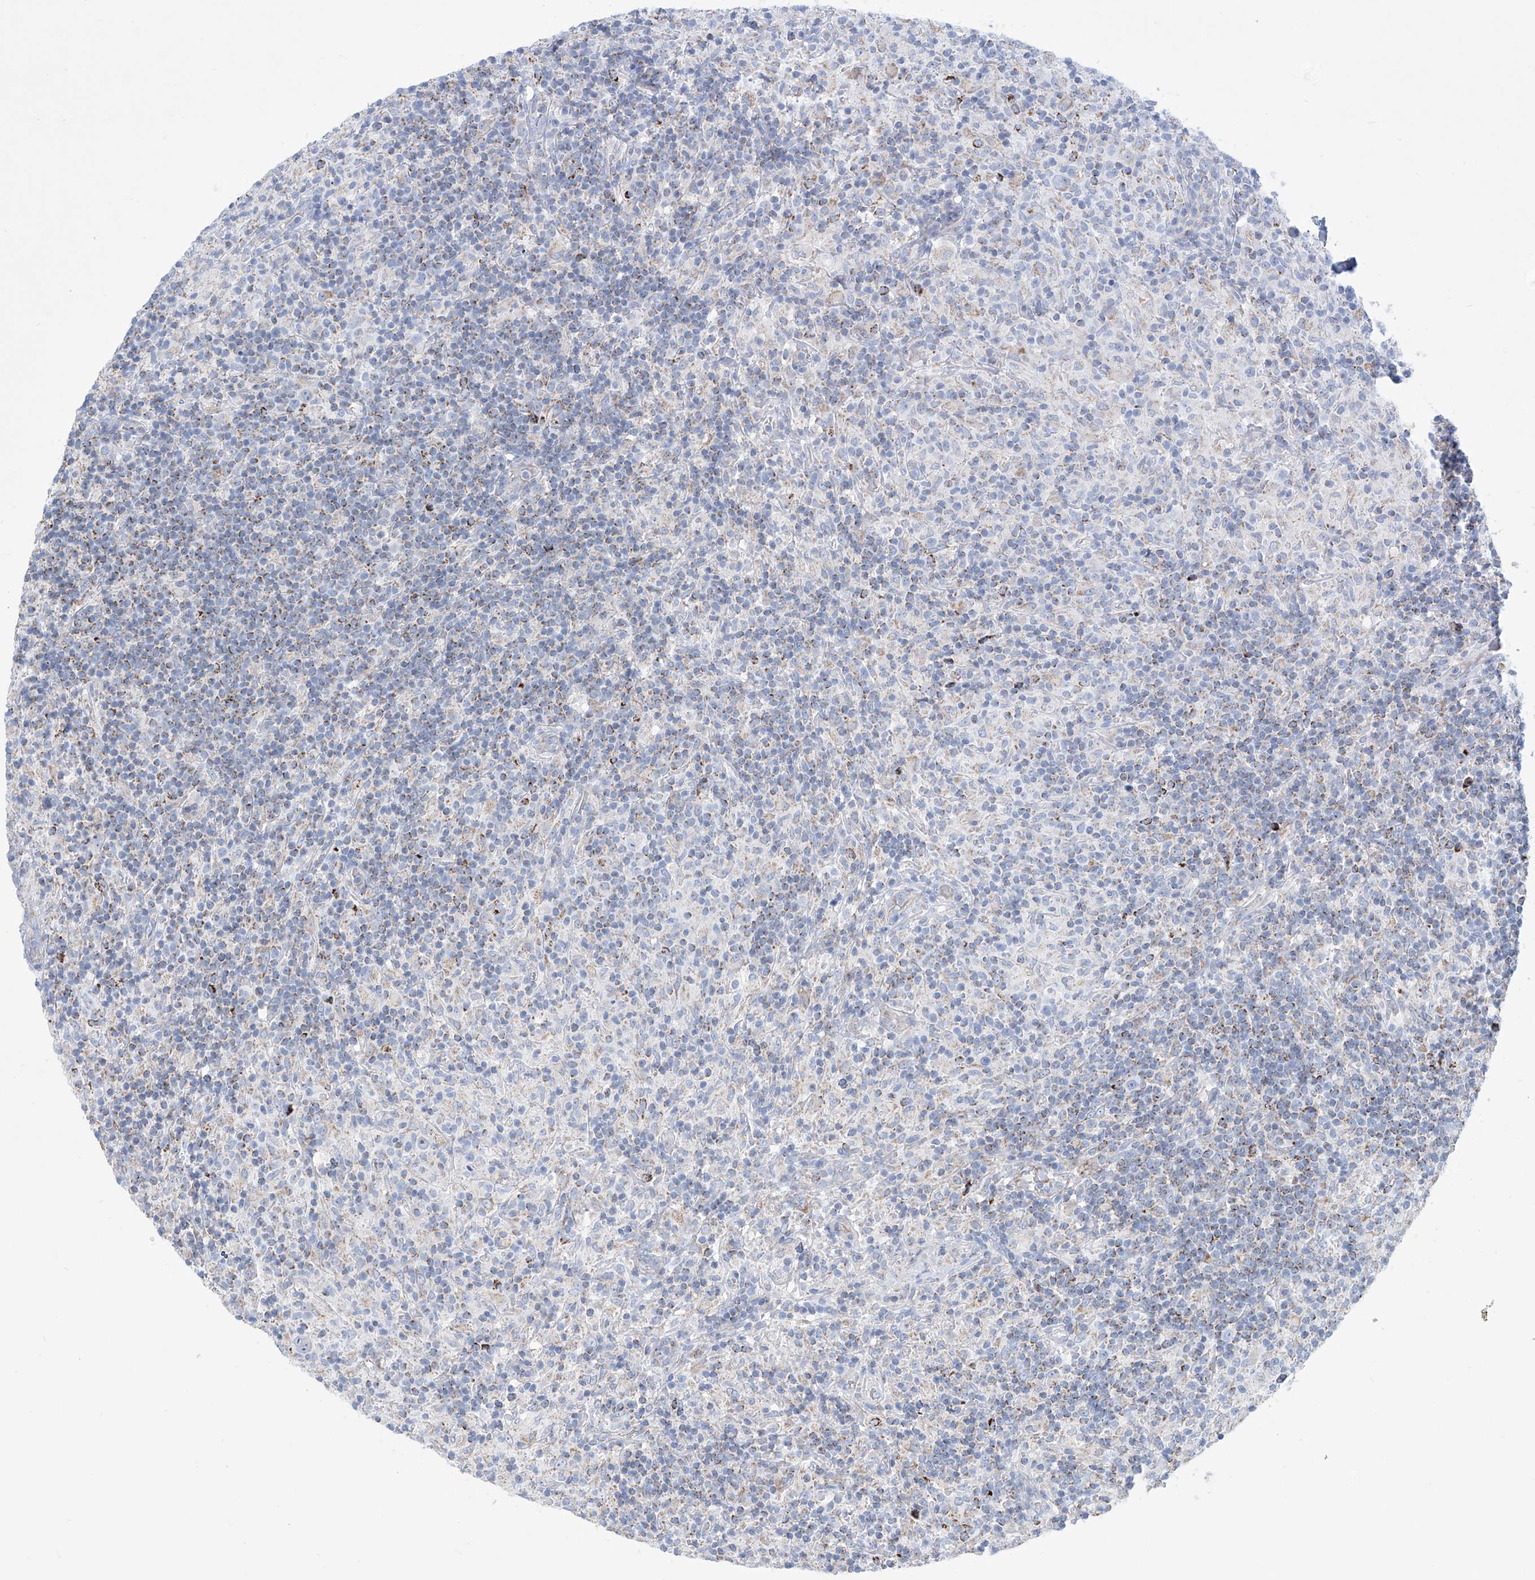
{"staining": {"intensity": "negative", "quantity": "none", "location": "none"}, "tissue": "lymphoma", "cell_type": "Tumor cells", "image_type": "cancer", "snomed": [{"axis": "morphology", "description": "Hodgkin's disease, NOS"}, {"axis": "topography", "description": "Lymph node"}], "caption": "IHC of lymphoma shows no expression in tumor cells.", "gene": "ALDH6A1", "patient": {"sex": "male", "age": 70}}